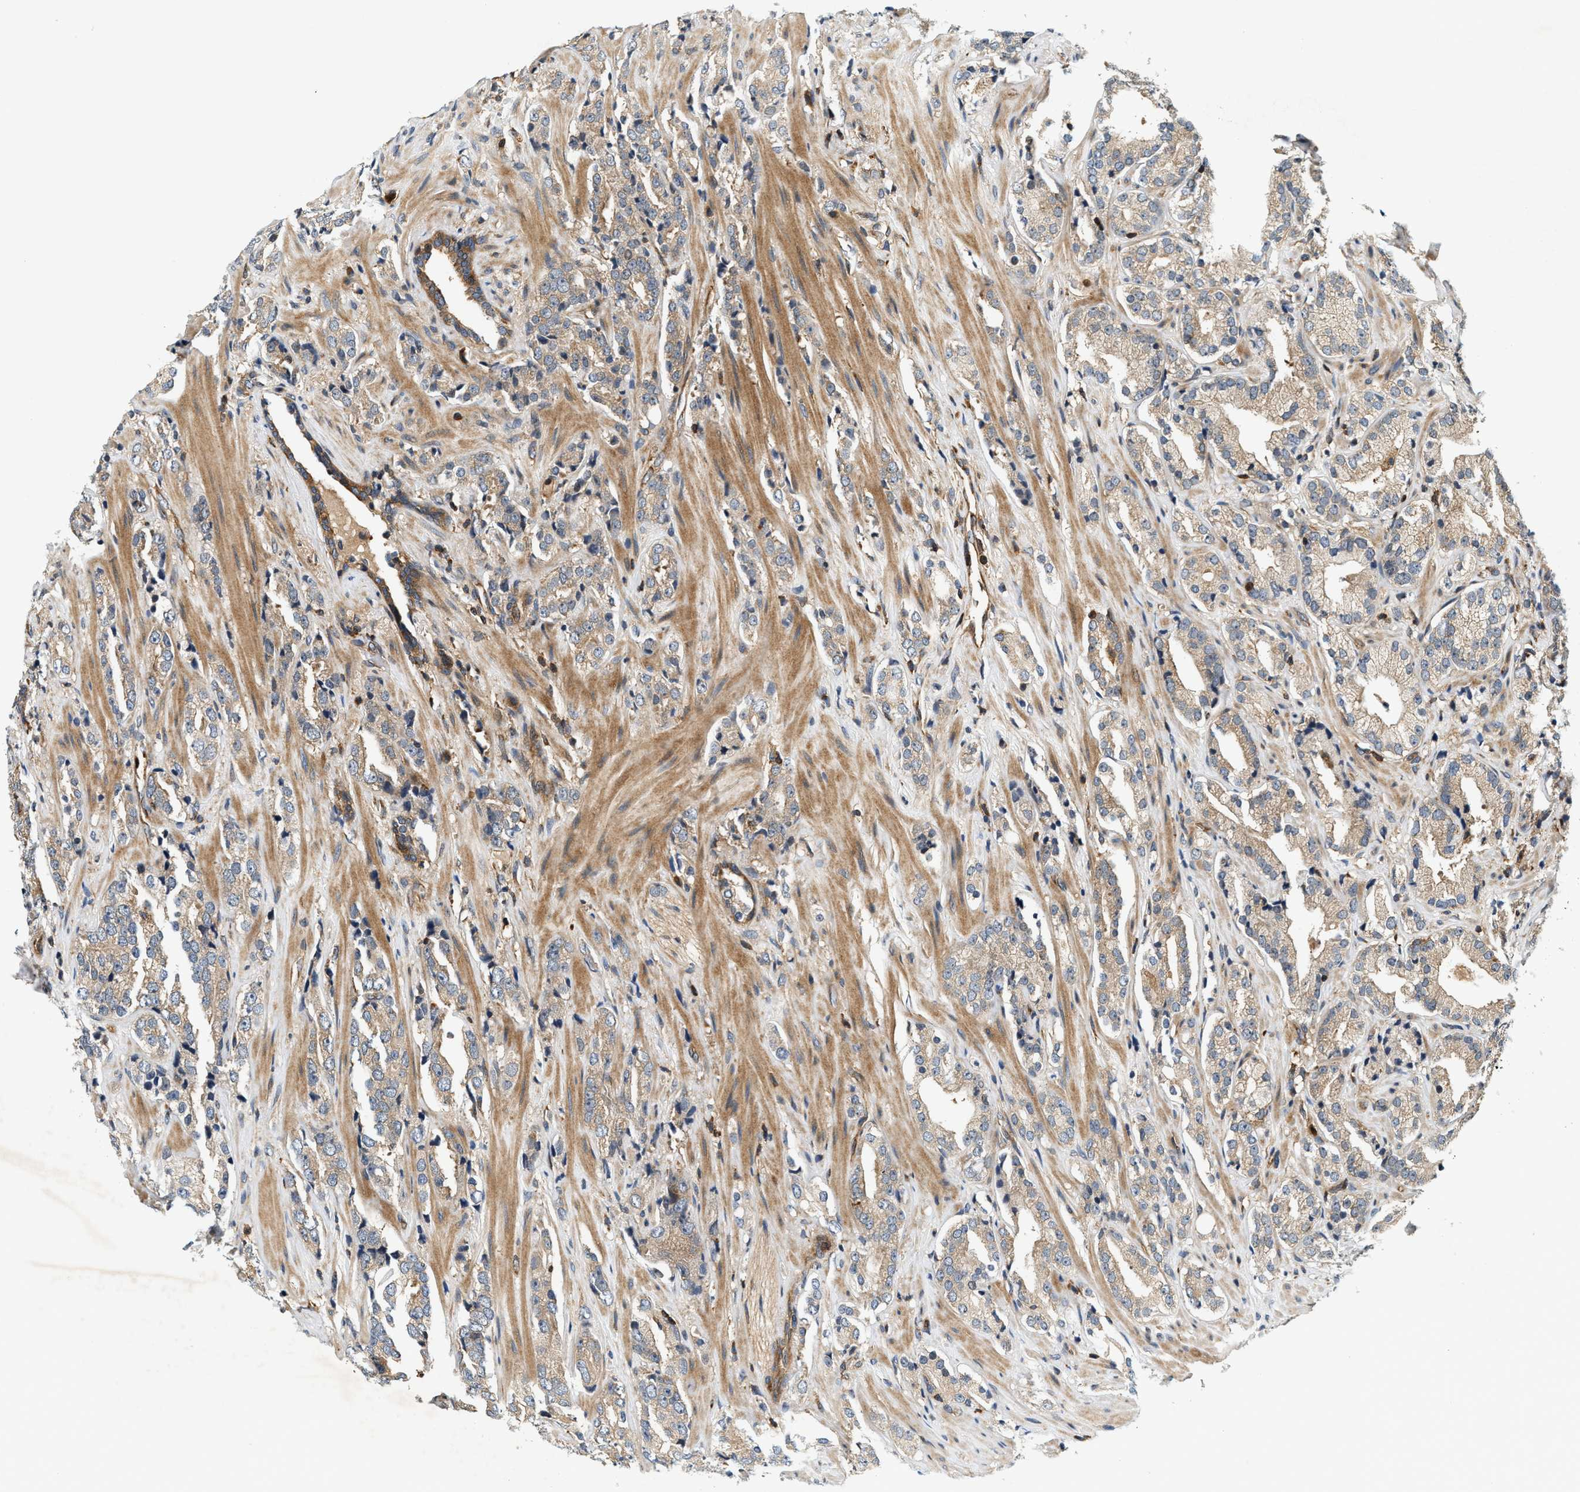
{"staining": {"intensity": "weak", "quantity": "25%-75%", "location": "cytoplasmic/membranous"}, "tissue": "prostate cancer", "cell_type": "Tumor cells", "image_type": "cancer", "snomed": [{"axis": "morphology", "description": "Adenocarcinoma, High grade"}, {"axis": "topography", "description": "Prostate"}], "caption": "Weak cytoplasmic/membranous staining is present in approximately 25%-75% of tumor cells in high-grade adenocarcinoma (prostate).", "gene": "SAMD9", "patient": {"sex": "male", "age": 71}}